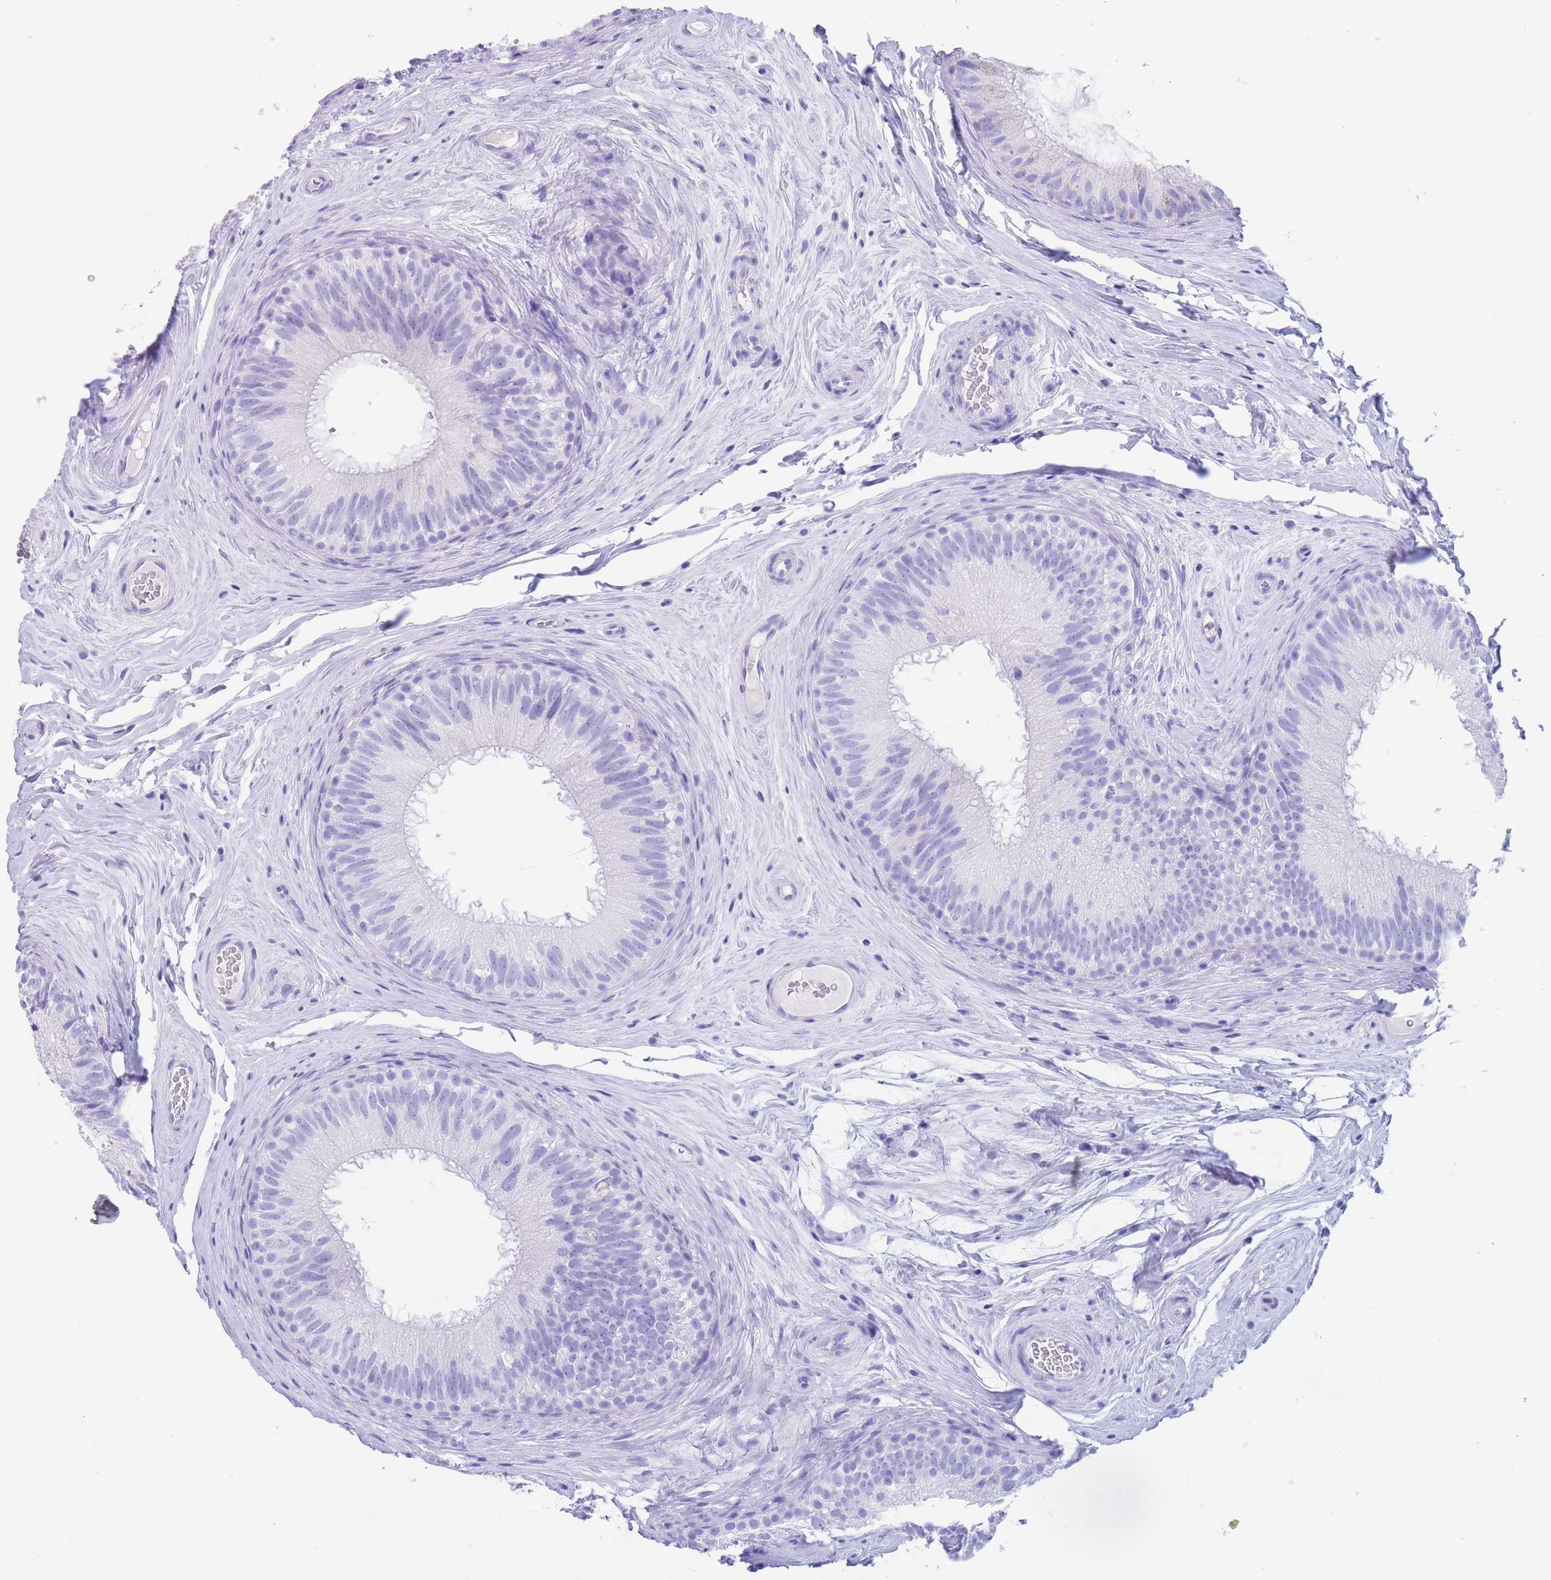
{"staining": {"intensity": "negative", "quantity": "none", "location": "none"}, "tissue": "epididymis", "cell_type": "Glandular cells", "image_type": "normal", "snomed": [{"axis": "morphology", "description": "Normal tissue, NOS"}, {"axis": "topography", "description": "Epididymis"}], "caption": "DAB (3,3'-diaminobenzidine) immunohistochemical staining of benign human epididymis displays no significant expression in glandular cells.", "gene": "SLCO1B1", "patient": {"sex": "male", "age": 34}}